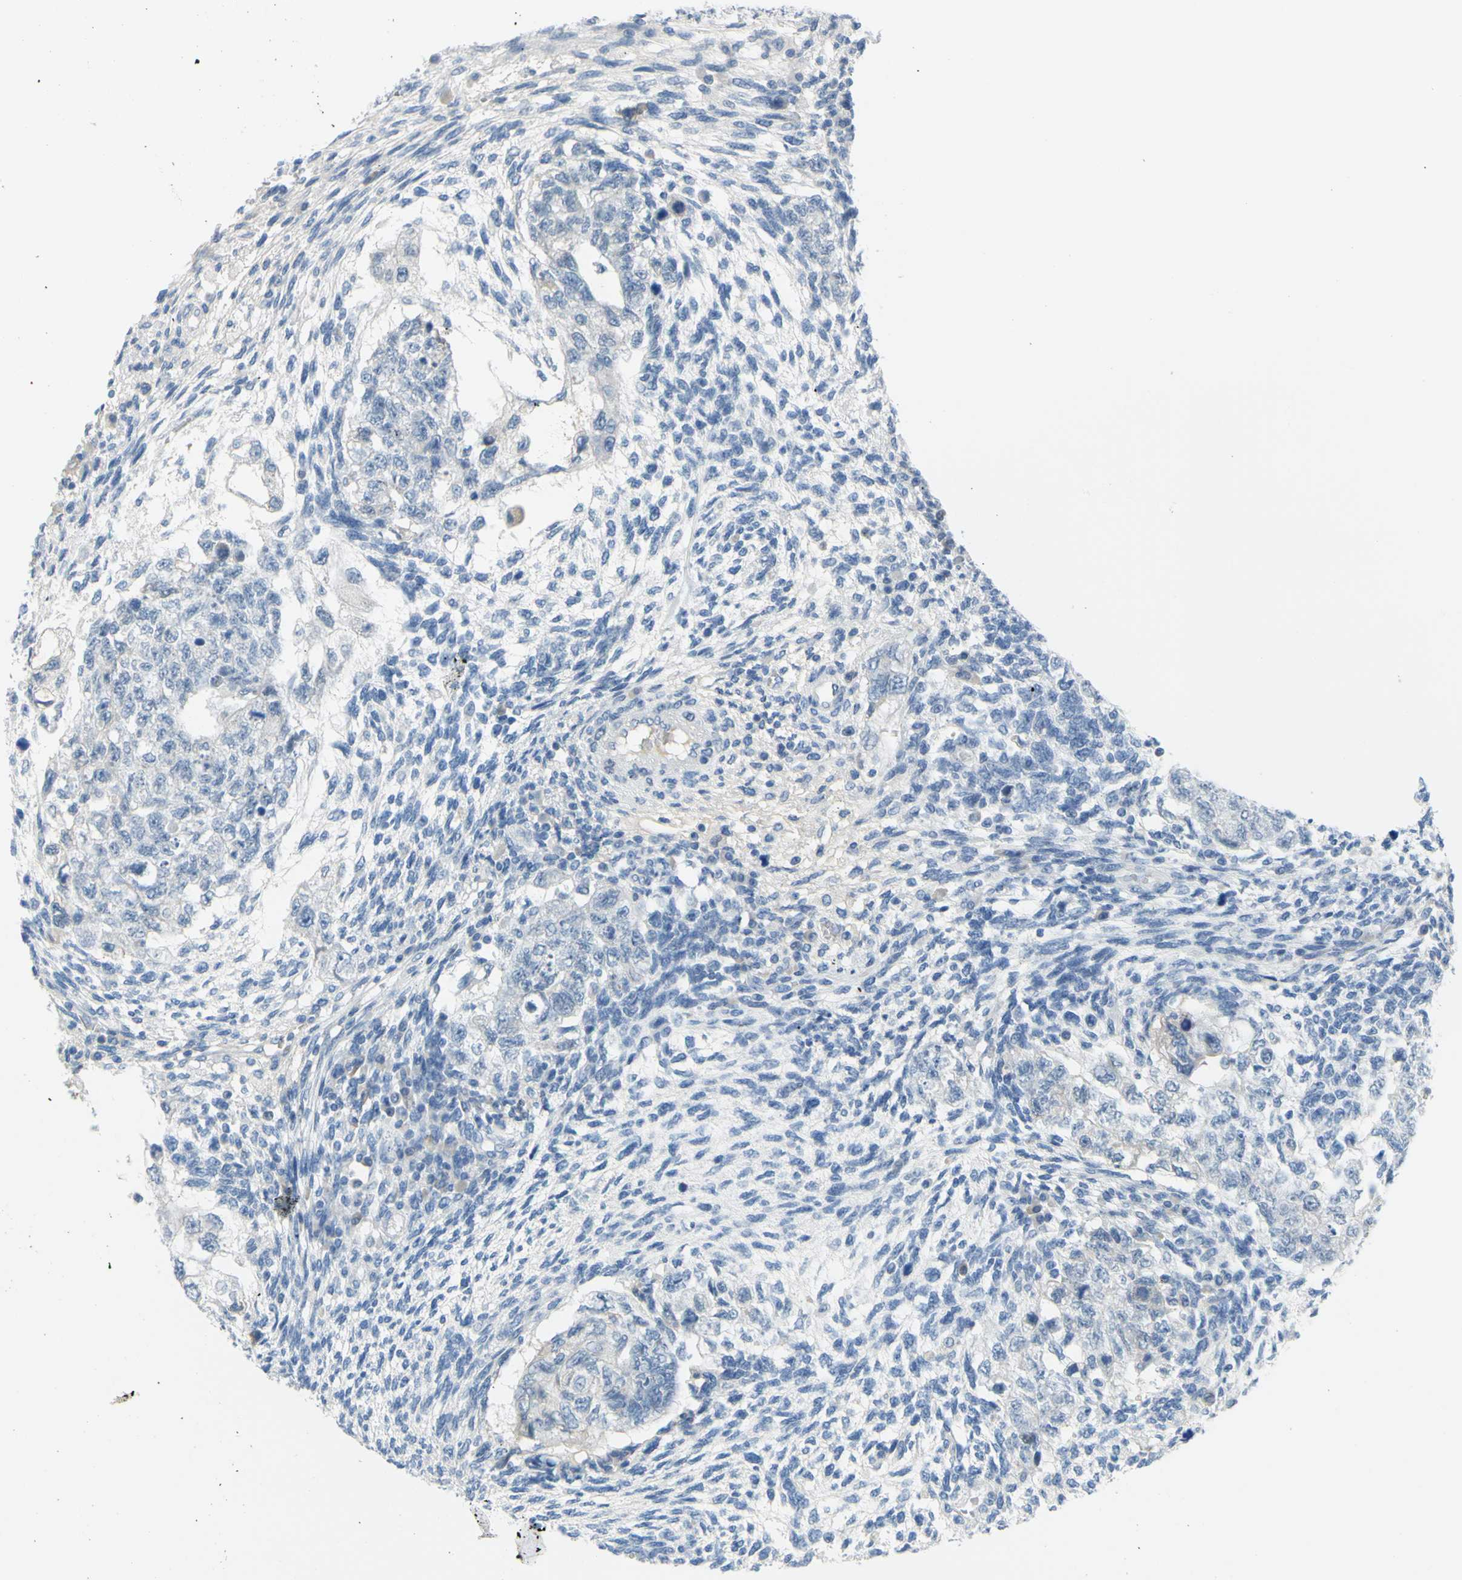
{"staining": {"intensity": "negative", "quantity": "none", "location": "none"}, "tissue": "testis cancer", "cell_type": "Tumor cells", "image_type": "cancer", "snomed": [{"axis": "morphology", "description": "Normal tissue, NOS"}, {"axis": "morphology", "description": "Carcinoma, Embryonal, NOS"}, {"axis": "topography", "description": "Testis"}], "caption": "IHC of human embryonal carcinoma (testis) displays no expression in tumor cells. Nuclei are stained in blue.", "gene": "DCT", "patient": {"sex": "male", "age": 36}}